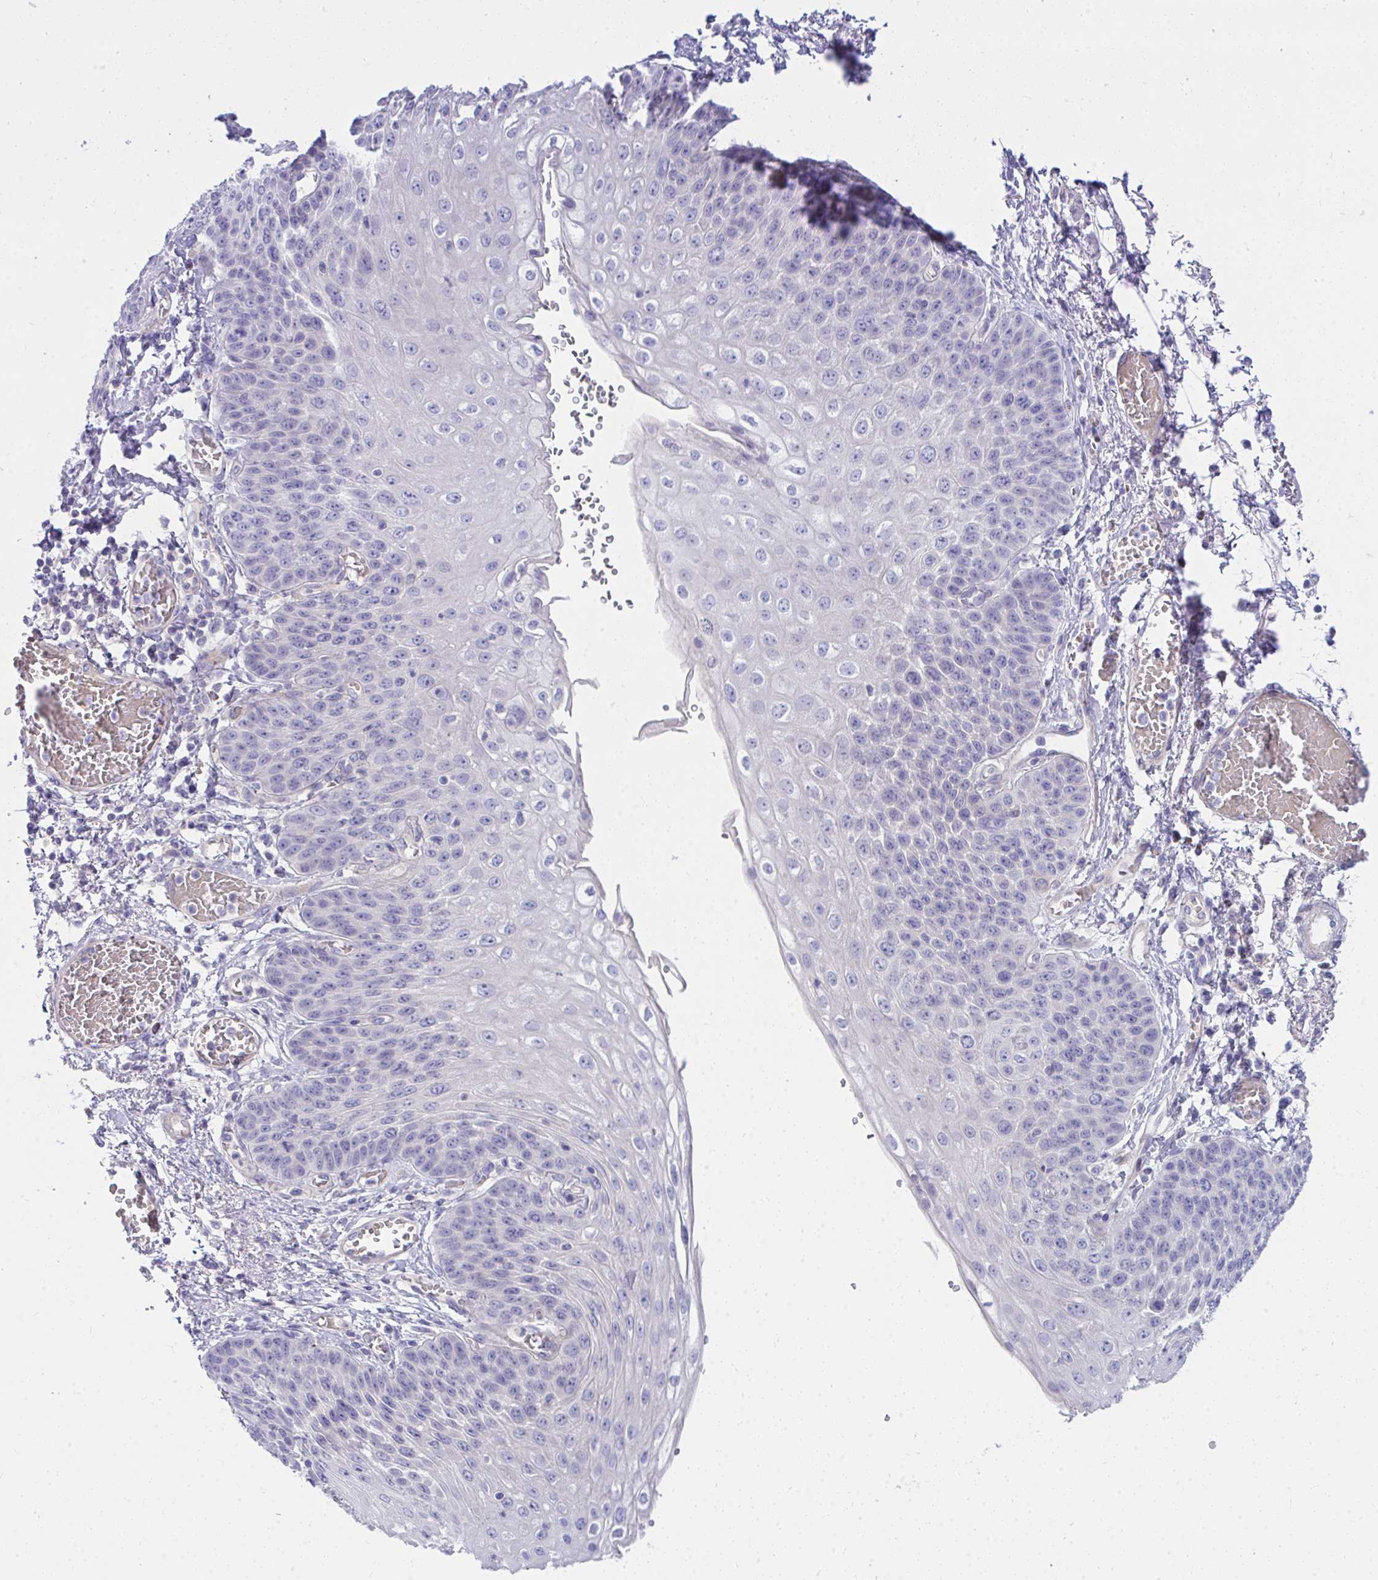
{"staining": {"intensity": "negative", "quantity": "none", "location": "none"}, "tissue": "esophagus", "cell_type": "Squamous epithelial cells", "image_type": "normal", "snomed": [{"axis": "morphology", "description": "Normal tissue, NOS"}, {"axis": "morphology", "description": "Adenocarcinoma, NOS"}, {"axis": "topography", "description": "Esophagus"}], "caption": "This photomicrograph is of unremarkable esophagus stained with IHC to label a protein in brown with the nuclei are counter-stained blue. There is no expression in squamous epithelial cells.", "gene": "LRRC36", "patient": {"sex": "male", "age": 81}}